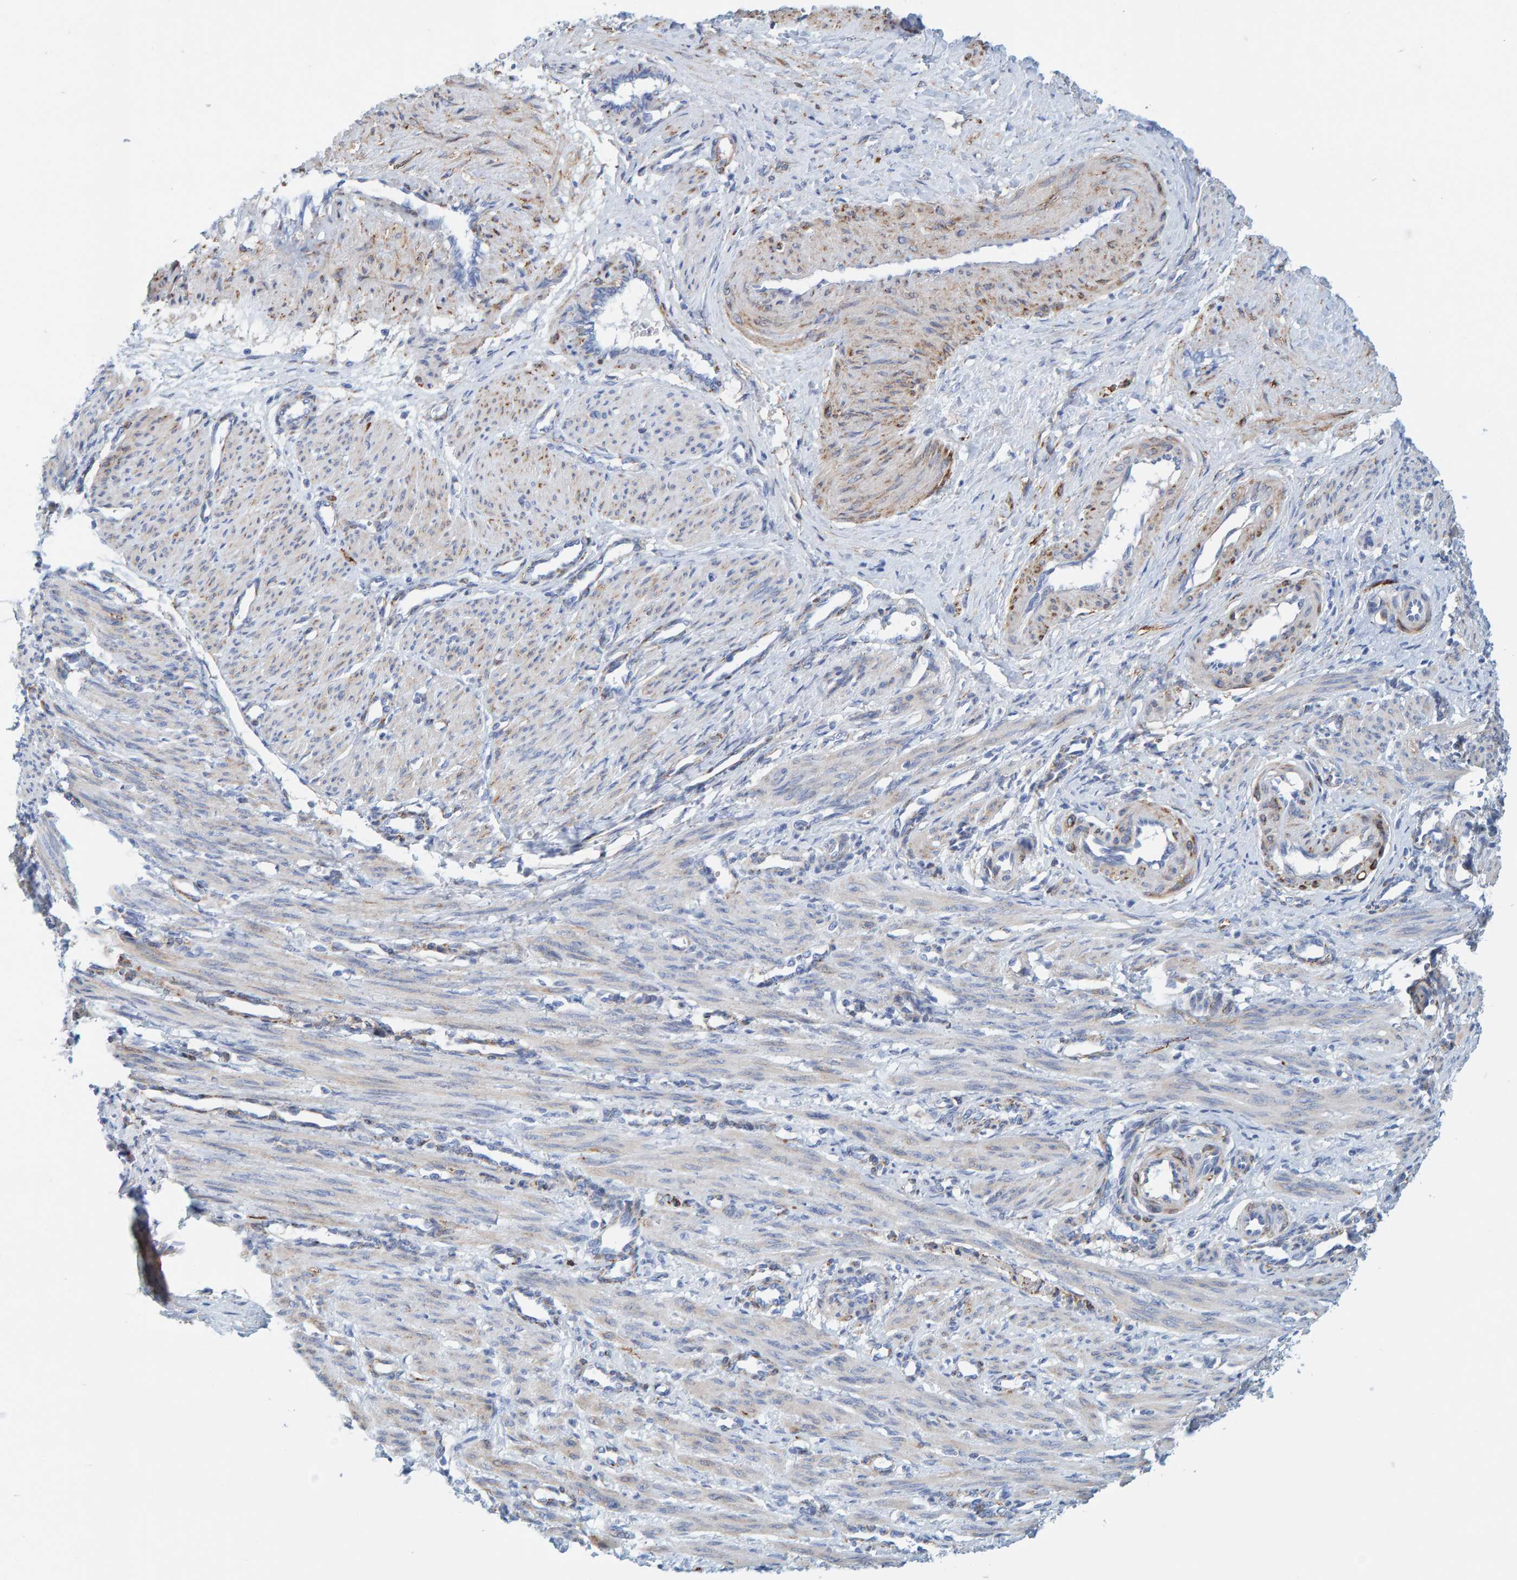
{"staining": {"intensity": "weak", "quantity": "<25%", "location": "cytoplasmic/membranous"}, "tissue": "smooth muscle", "cell_type": "Smooth muscle cells", "image_type": "normal", "snomed": [{"axis": "morphology", "description": "Normal tissue, NOS"}, {"axis": "topography", "description": "Endometrium"}], "caption": "Human smooth muscle stained for a protein using immunohistochemistry (IHC) reveals no staining in smooth muscle cells.", "gene": "MAP1B", "patient": {"sex": "female", "age": 33}}